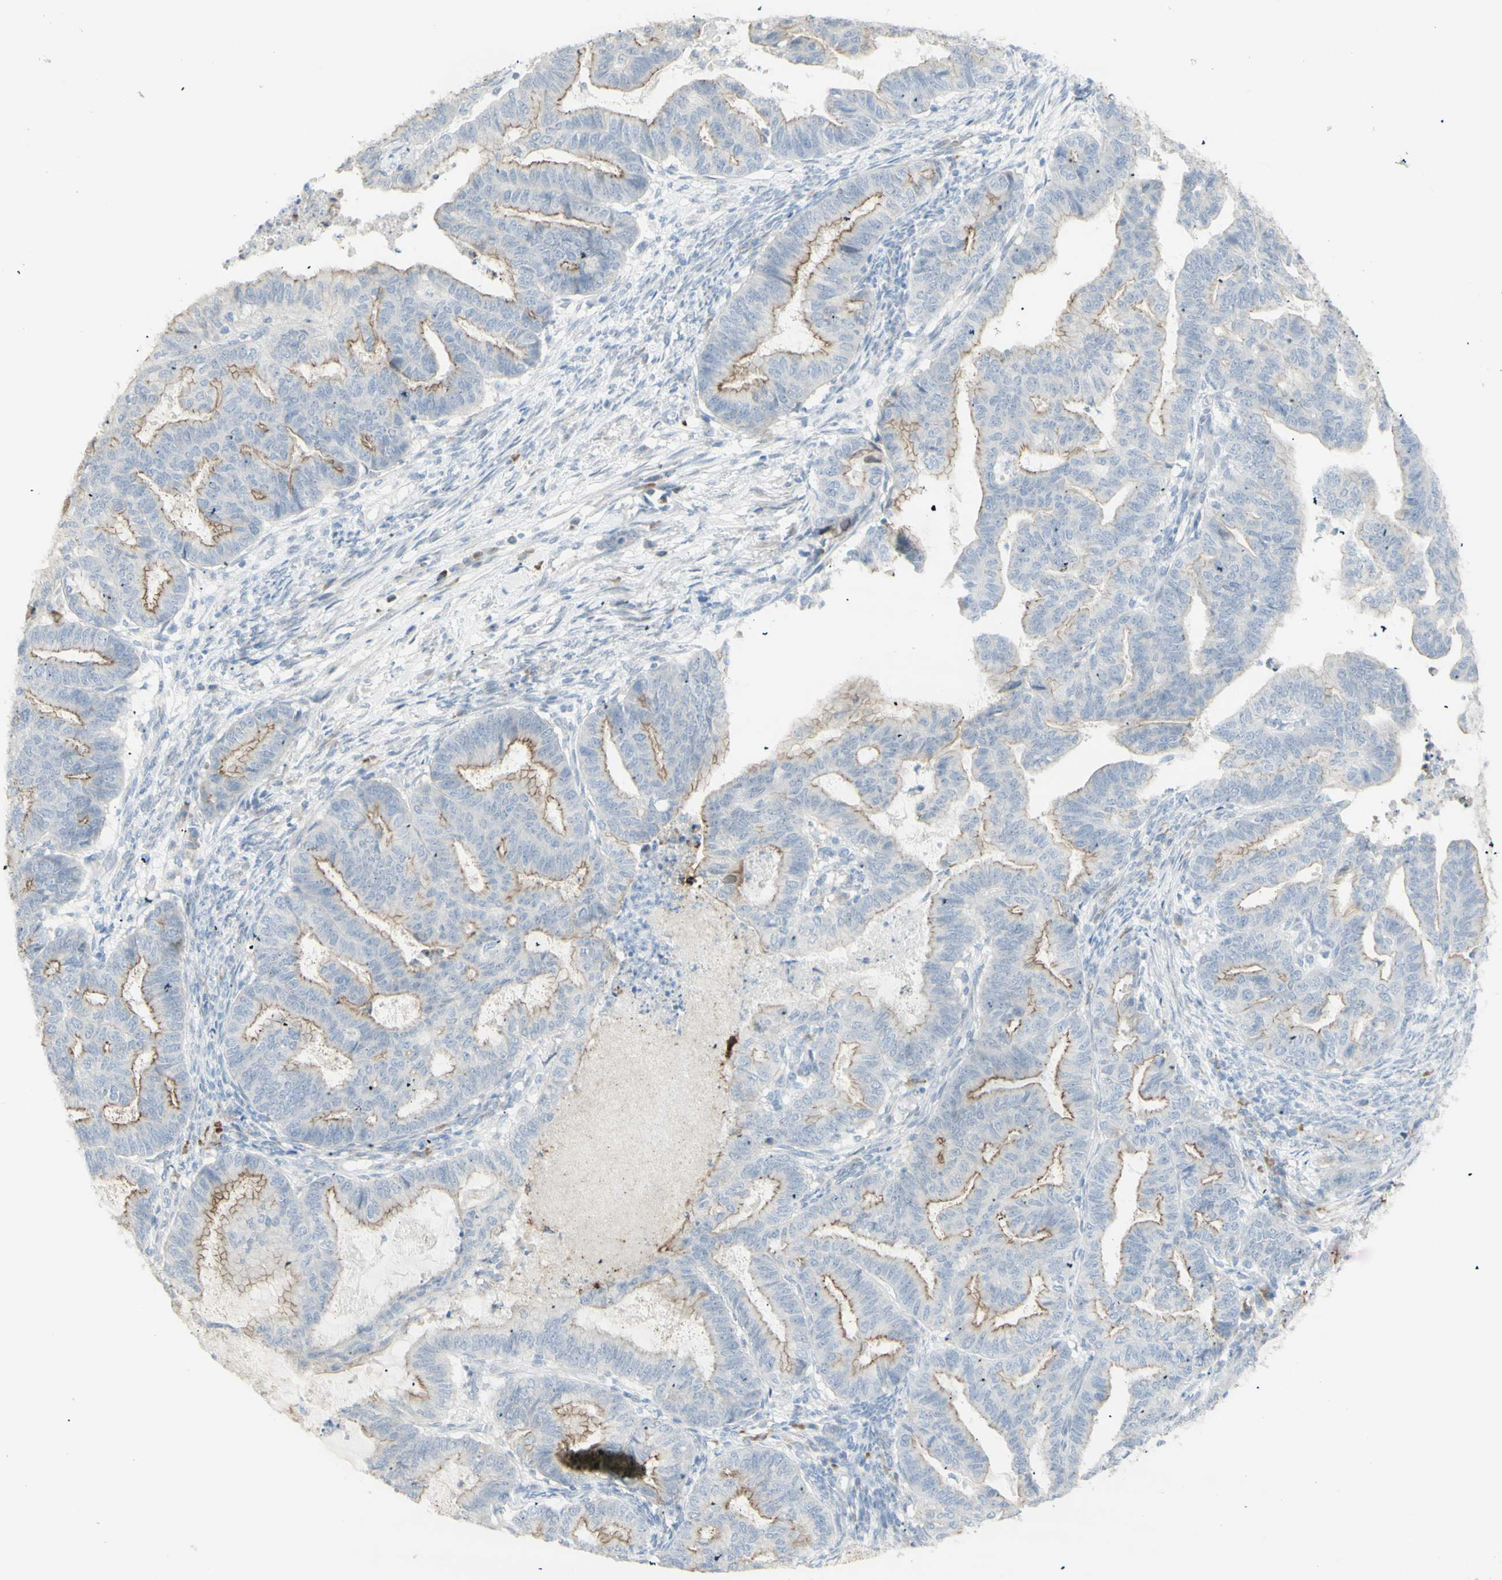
{"staining": {"intensity": "moderate", "quantity": "25%-75%", "location": "cytoplasmic/membranous"}, "tissue": "endometrial cancer", "cell_type": "Tumor cells", "image_type": "cancer", "snomed": [{"axis": "morphology", "description": "Adenocarcinoma, NOS"}, {"axis": "topography", "description": "Endometrium"}], "caption": "This is an image of immunohistochemistry (IHC) staining of endometrial cancer (adenocarcinoma), which shows moderate staining in the cytoplasmic/membranous of tumor cells.", "gene": "NDST4", "patient": {"sex": "female", "age": 79}}